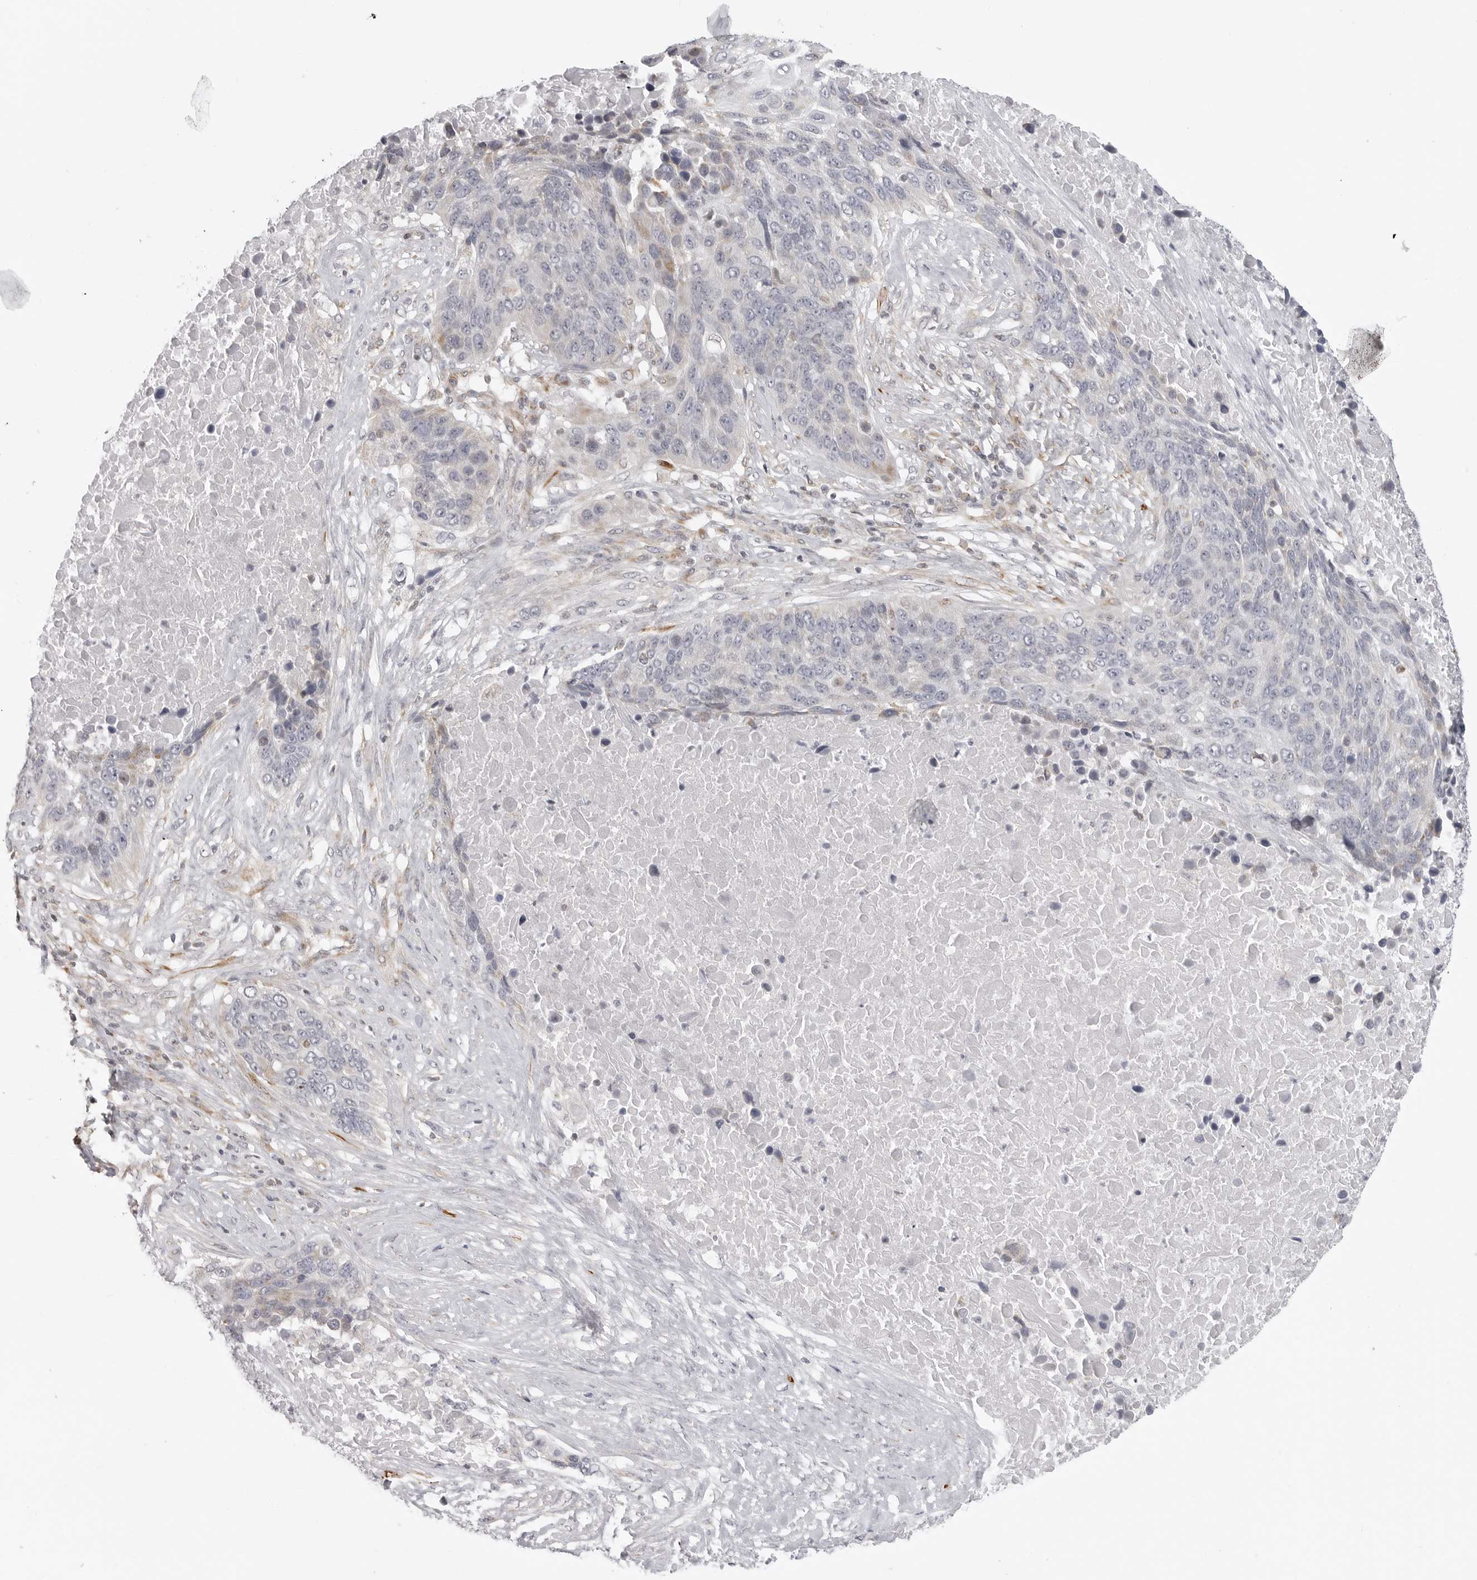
{"staining": {"intensity": "negative", "quantity": "none", "location": "none"}, "tissue": "lung cancer", "cell_type": "Tumor cells", "image_type": "cancer", "snomed": [{"axis": "morphology", "description": "Squamous cell carcinoma, NOS"}, {"axis": "topography", "description": "Lung"}], "caption": "Lung cancer (squamous cell carcinoma) stained for a protein using immunohistochemistry (IHC) reveals no staining tumor cells.", "gene": "MAP7D1", "patient": {"sex": "male", "age": 66}}